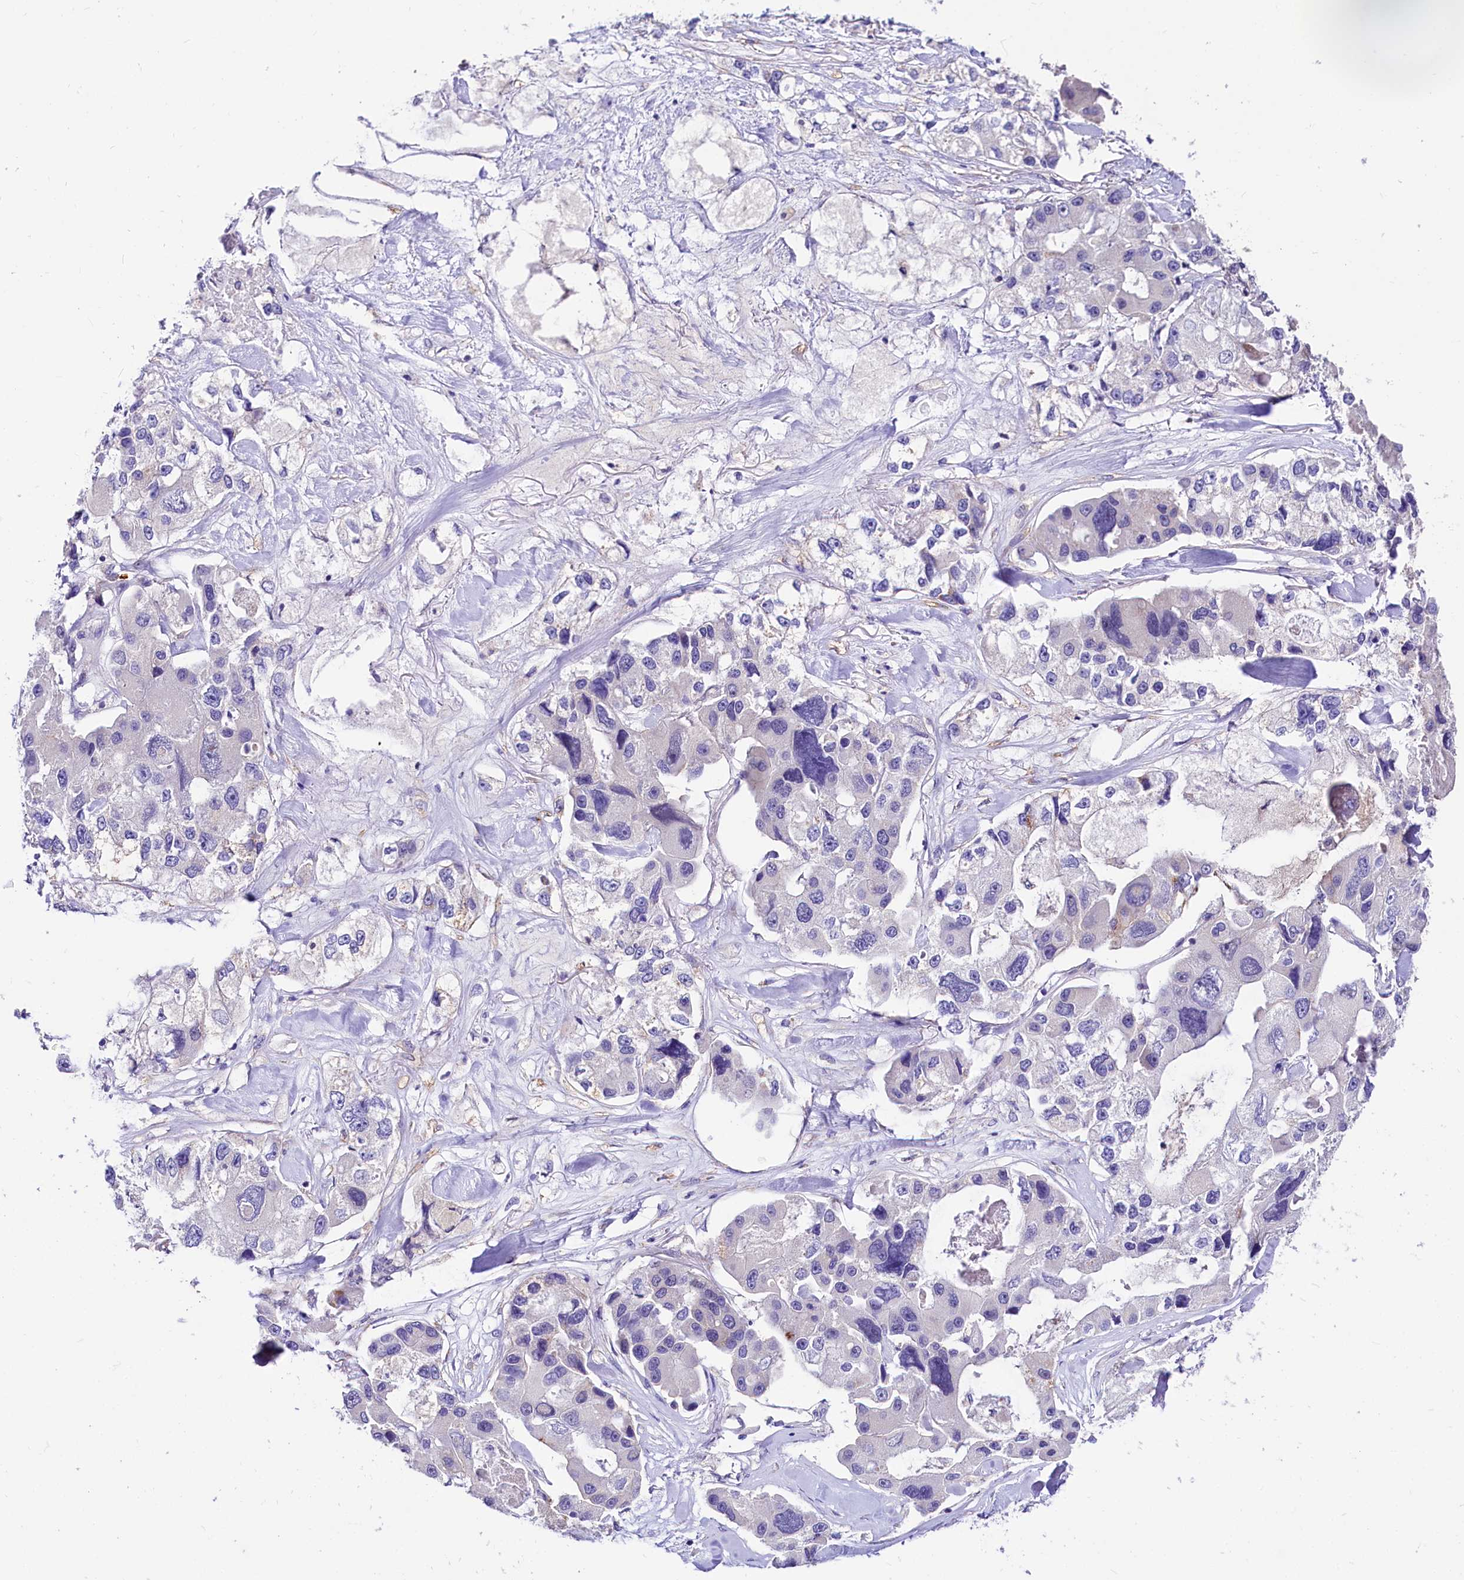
{"staining": {"intensity": "negative", "quantity": "none", "location": "none"}, "tissue": "lung cancer", "cell_type": "Tumor cells", "image_type": "cancer", "snomed": [{"axis": "morphology", "description": "Adenocarcinoma, NOS"}, {"axis": "topography", "description": "Lung"}], "caption": "A histopathology image of lung cancer (adenocarcinoma) stained for a protein reveals no brown staining in tumor cells.", "gene": "ABHD5", "patient": {"sex": "female", "age": 54}}